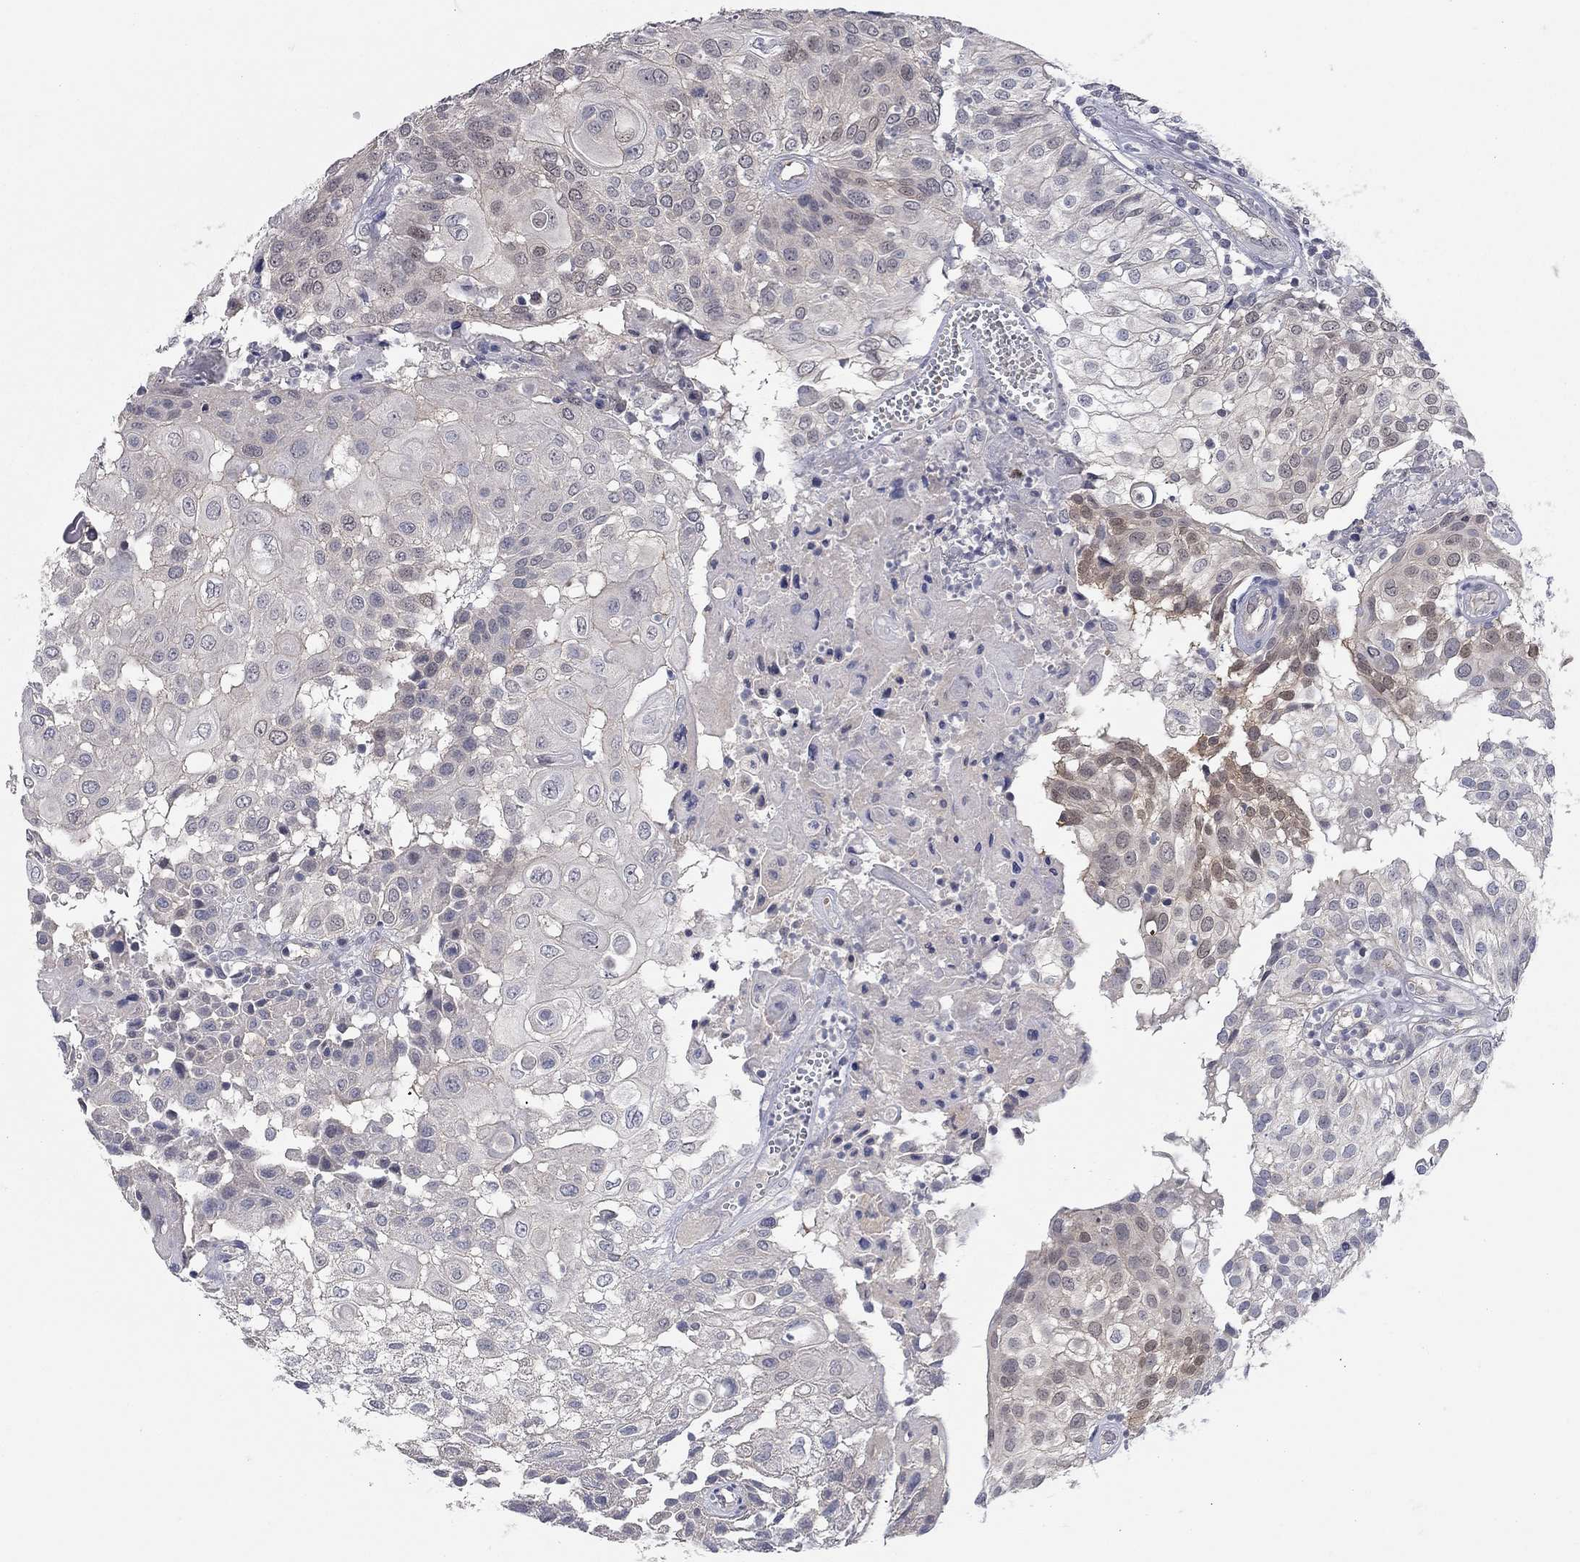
{"staining": {"intensity": "moderate", "quantity": "<25%", "location": "cytoplasmic/membranous"}, "tissue": "urothelial cancer", "cell_type": "Tumor cells", "image_type": "cancer", "snomed": [{"axis": "morphology", "description": "Urothelial carcinoma, High grade"}, {"axis": "topography", "description": "Urinary bladder"}], "caption": "A histopathology image of human urothelial carcinoma (high-grade) stained for a protein exhibits moderate cytoplasmic/membranous brown staining in tumor cells.", "gene": "WASF3", "patient": {"sex": "female", "age": 79}}